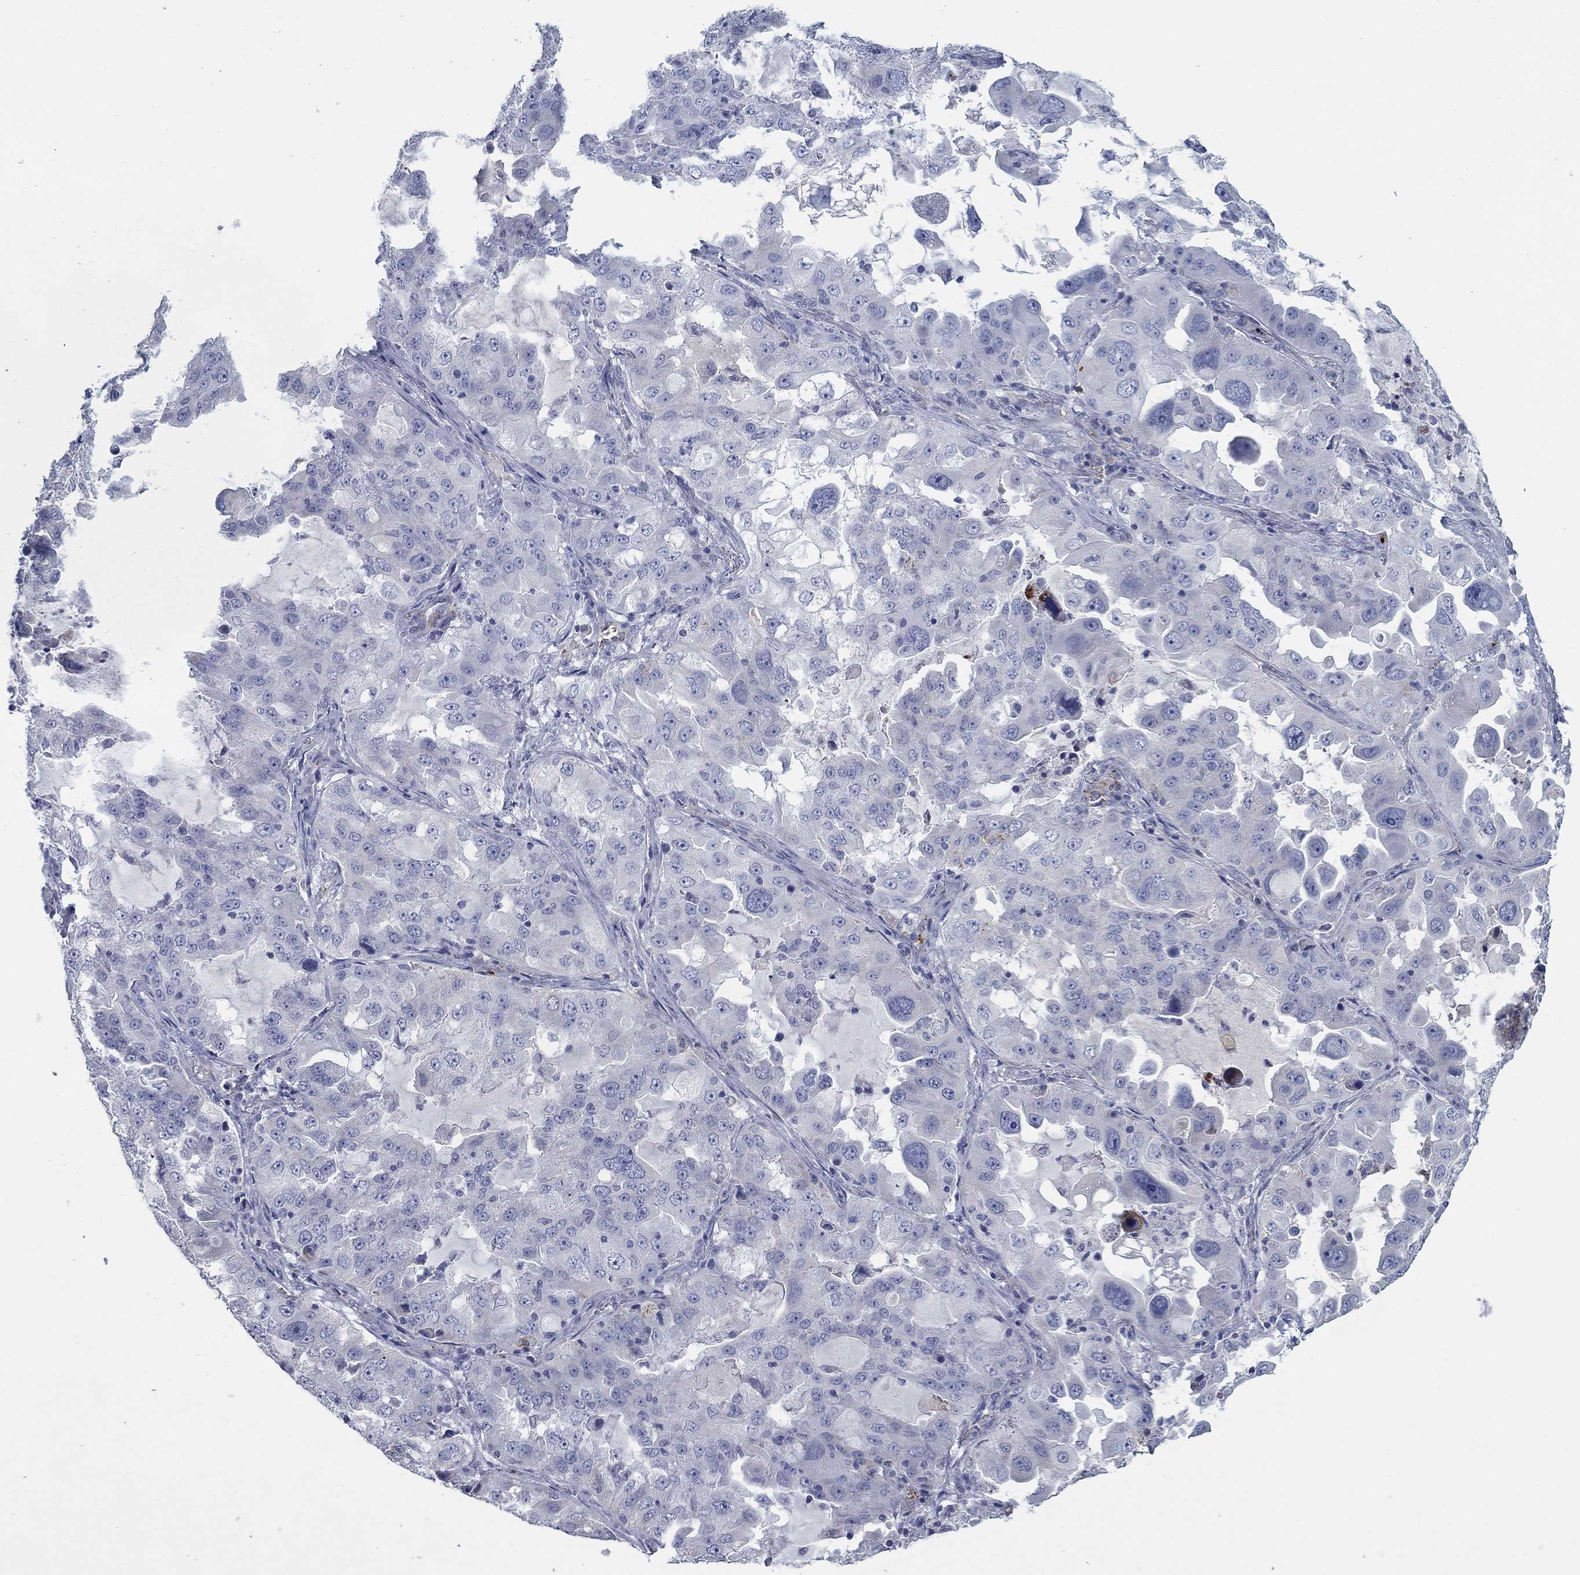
{"staining": {"intensity": "negative", "quantity": "none", "location": "none"}, "tissue": "lung cancer", "cell_type": "Tumor cells", "image_type": "cancer", "snomed": [{"axis": "morphology", "description": "Adenocarcinoma, NOS"}, {"axis": "topography", "description": "Lung"}], "caption": "Tumor cells show no significant staining in adenocarcinoma (lung). Nuclei are stained in blue.", "gene": "APOC3", "patient": {"sex": "female", "age": 61}}